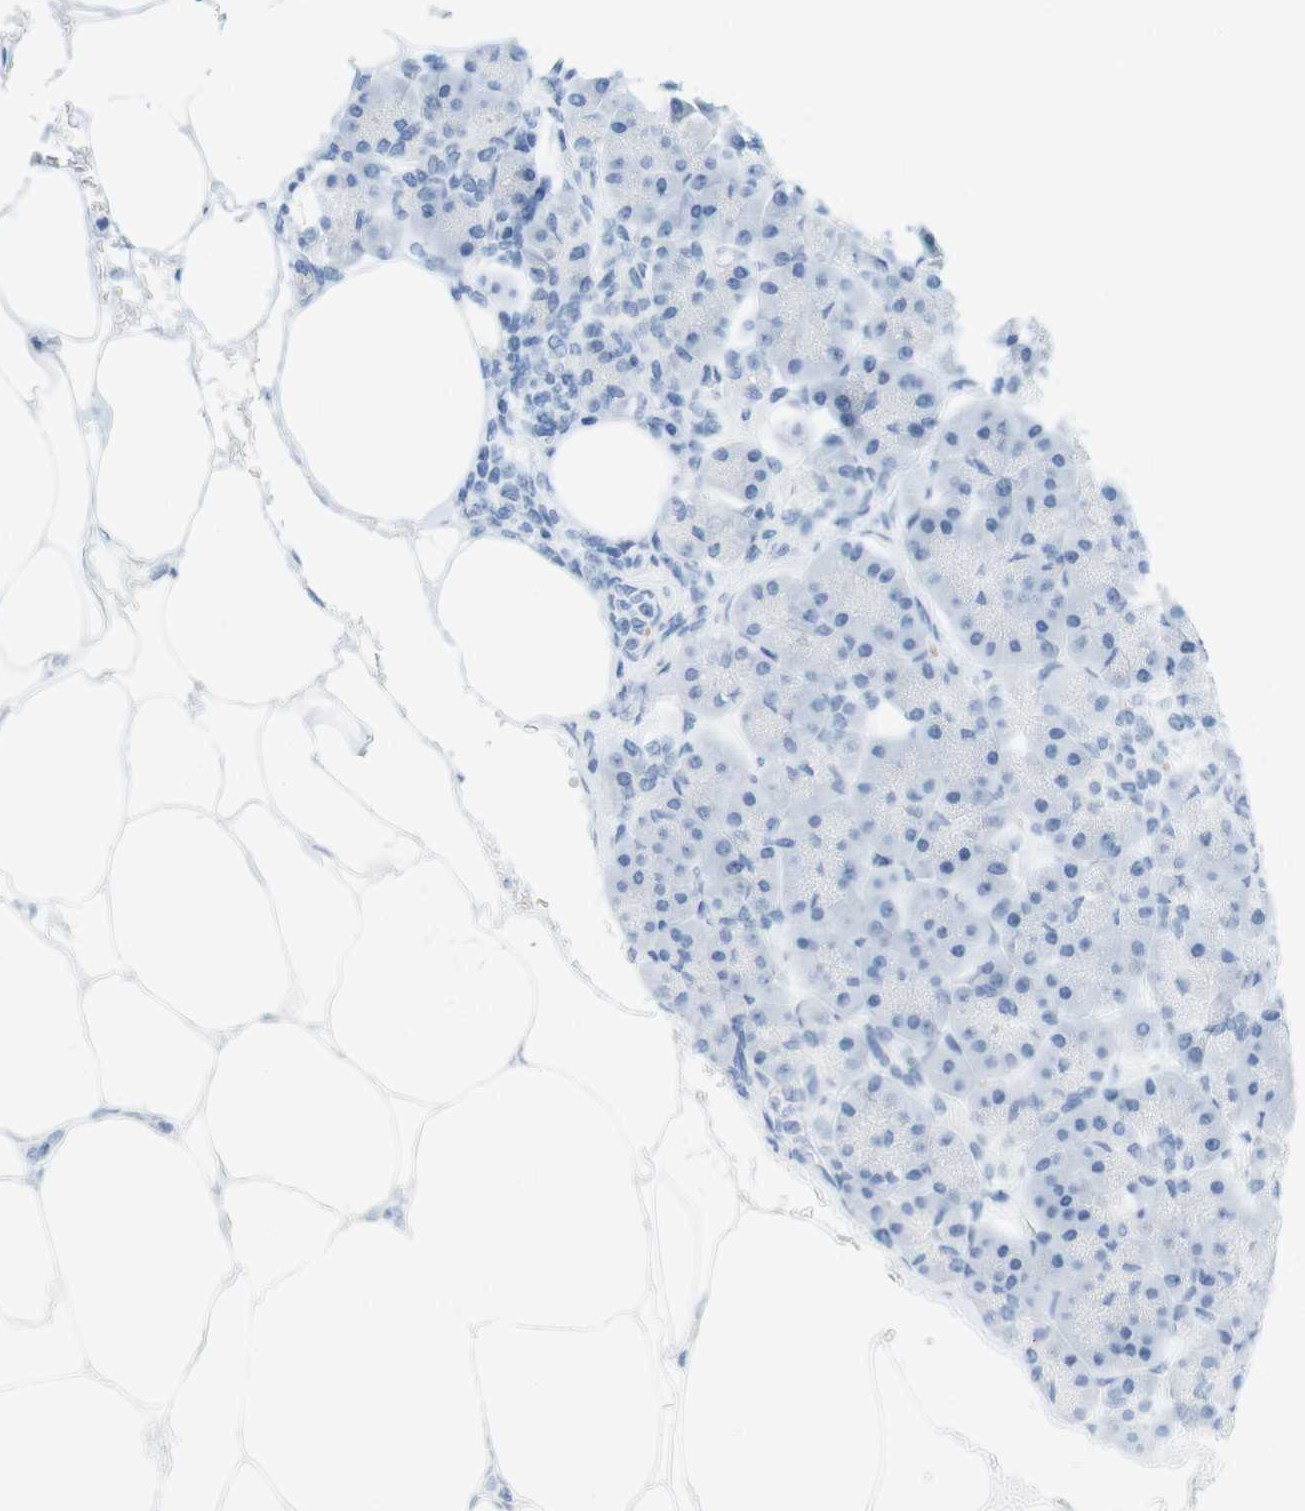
{"staining": {"intensity": "negative", "quantity": "none", "location": "none"}, "tissue": "pancreas", "cell_type": "Exocrine glandular cells", "image_type": "normal", "snomed": [{"axis": "morphology", "description": "Normal tissue, NOS"}, {"axis": "topography", "description": "Pancreas"}], "caption": "Pancreas was stained to show a protein in brown. There is no significant positivity in exocrine glandular cells. (Stains: DAB immunohistochemistry (IHC) with hematoxylin counter stain, Microscopy: brightfield microscopy at high magnification).", "gene": "TNNT2", "patient": {"sex": "female", "age": 70}}